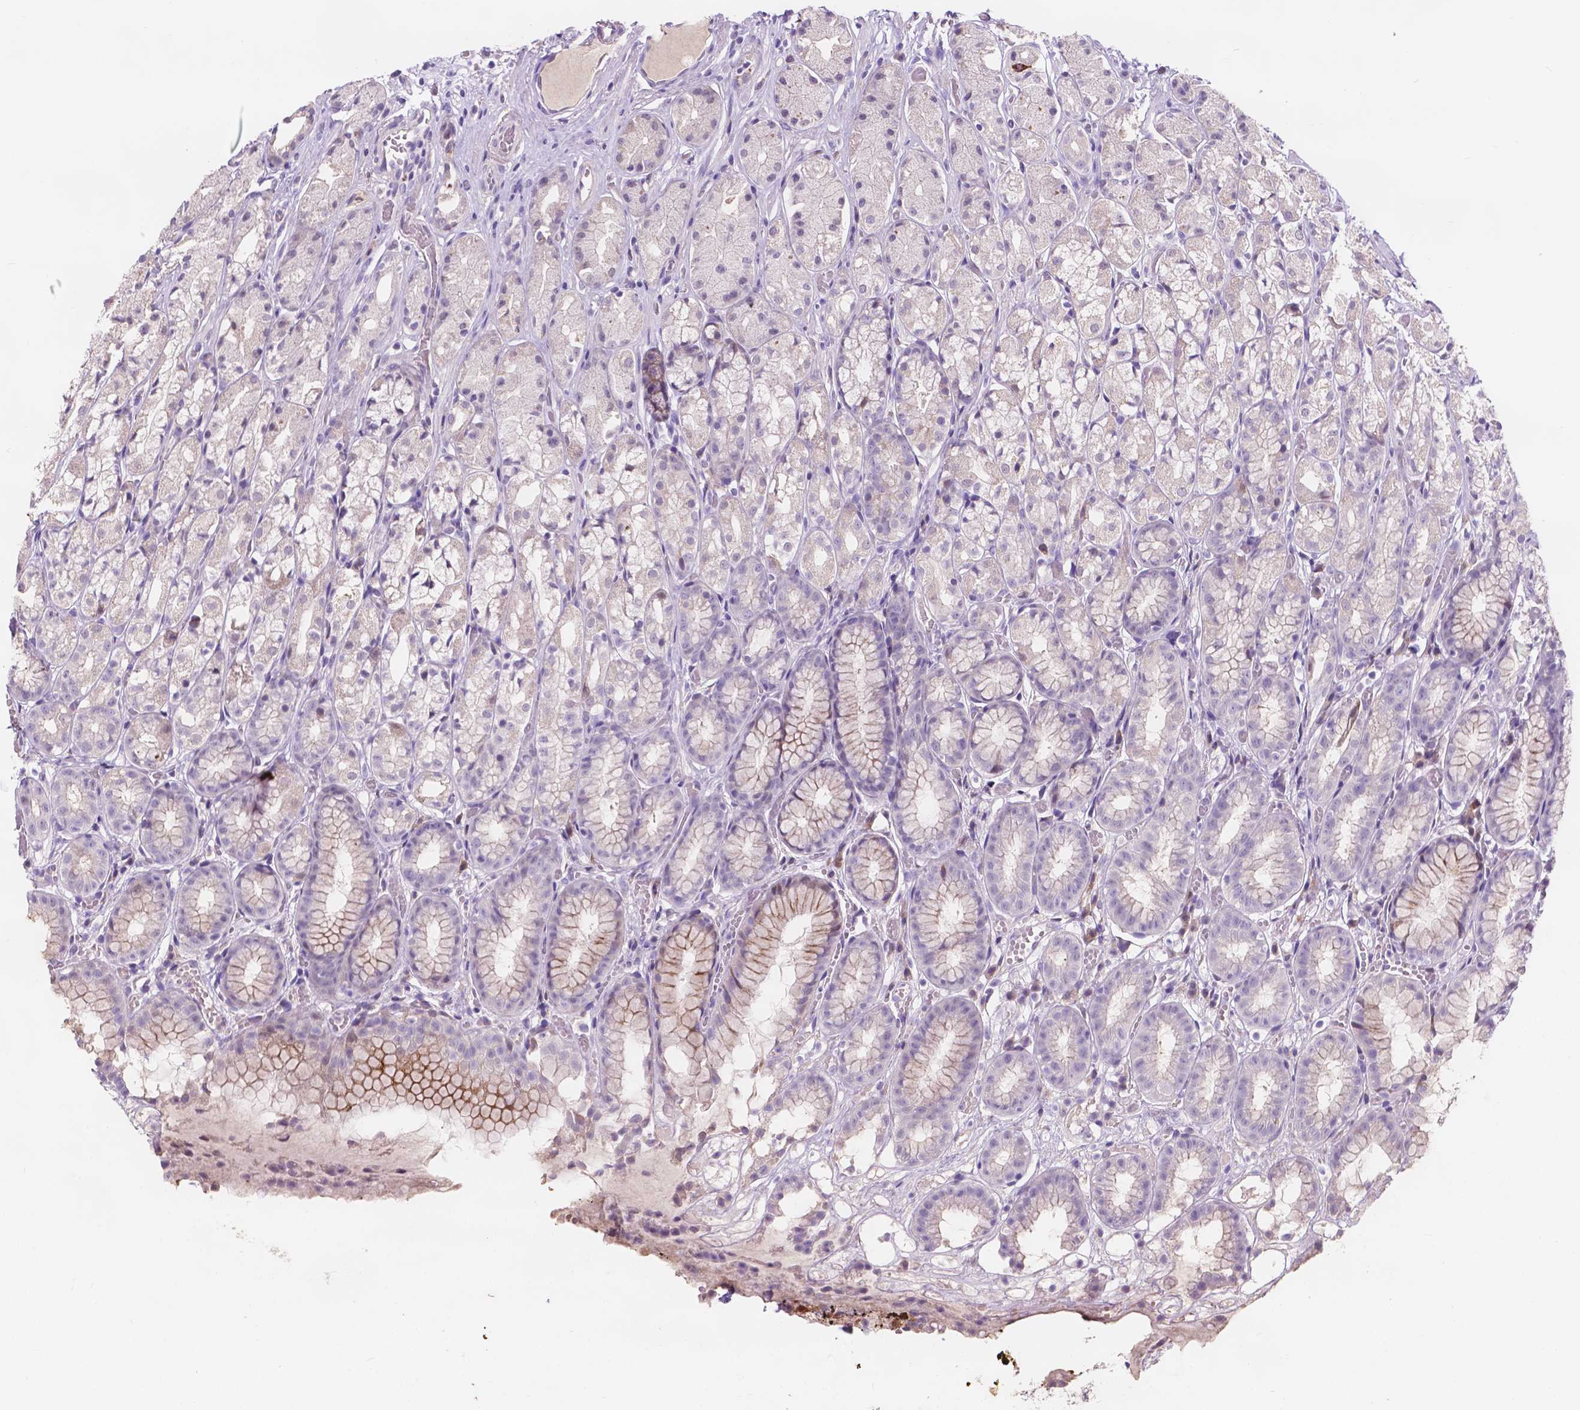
{"staining": {"intensity": "moderate", "quantity": "<25%", "location": "cytoplasmic/membranous"}, "tissue": "stomach", "cell_type": "Glandular cells", "image_type": "normal", "snomed": [{"axis": "morphology", "description": "Normal tissue, NOS"}, {"axis": "topography", "description": "Stomach"}], "caption": "Glandular cells show moderate cytoplasmic/membranous expression in about <25% of cells in unremarkable stomach.", "gene": "IREB2", "patient": {"sex": "male", "age": 70}}